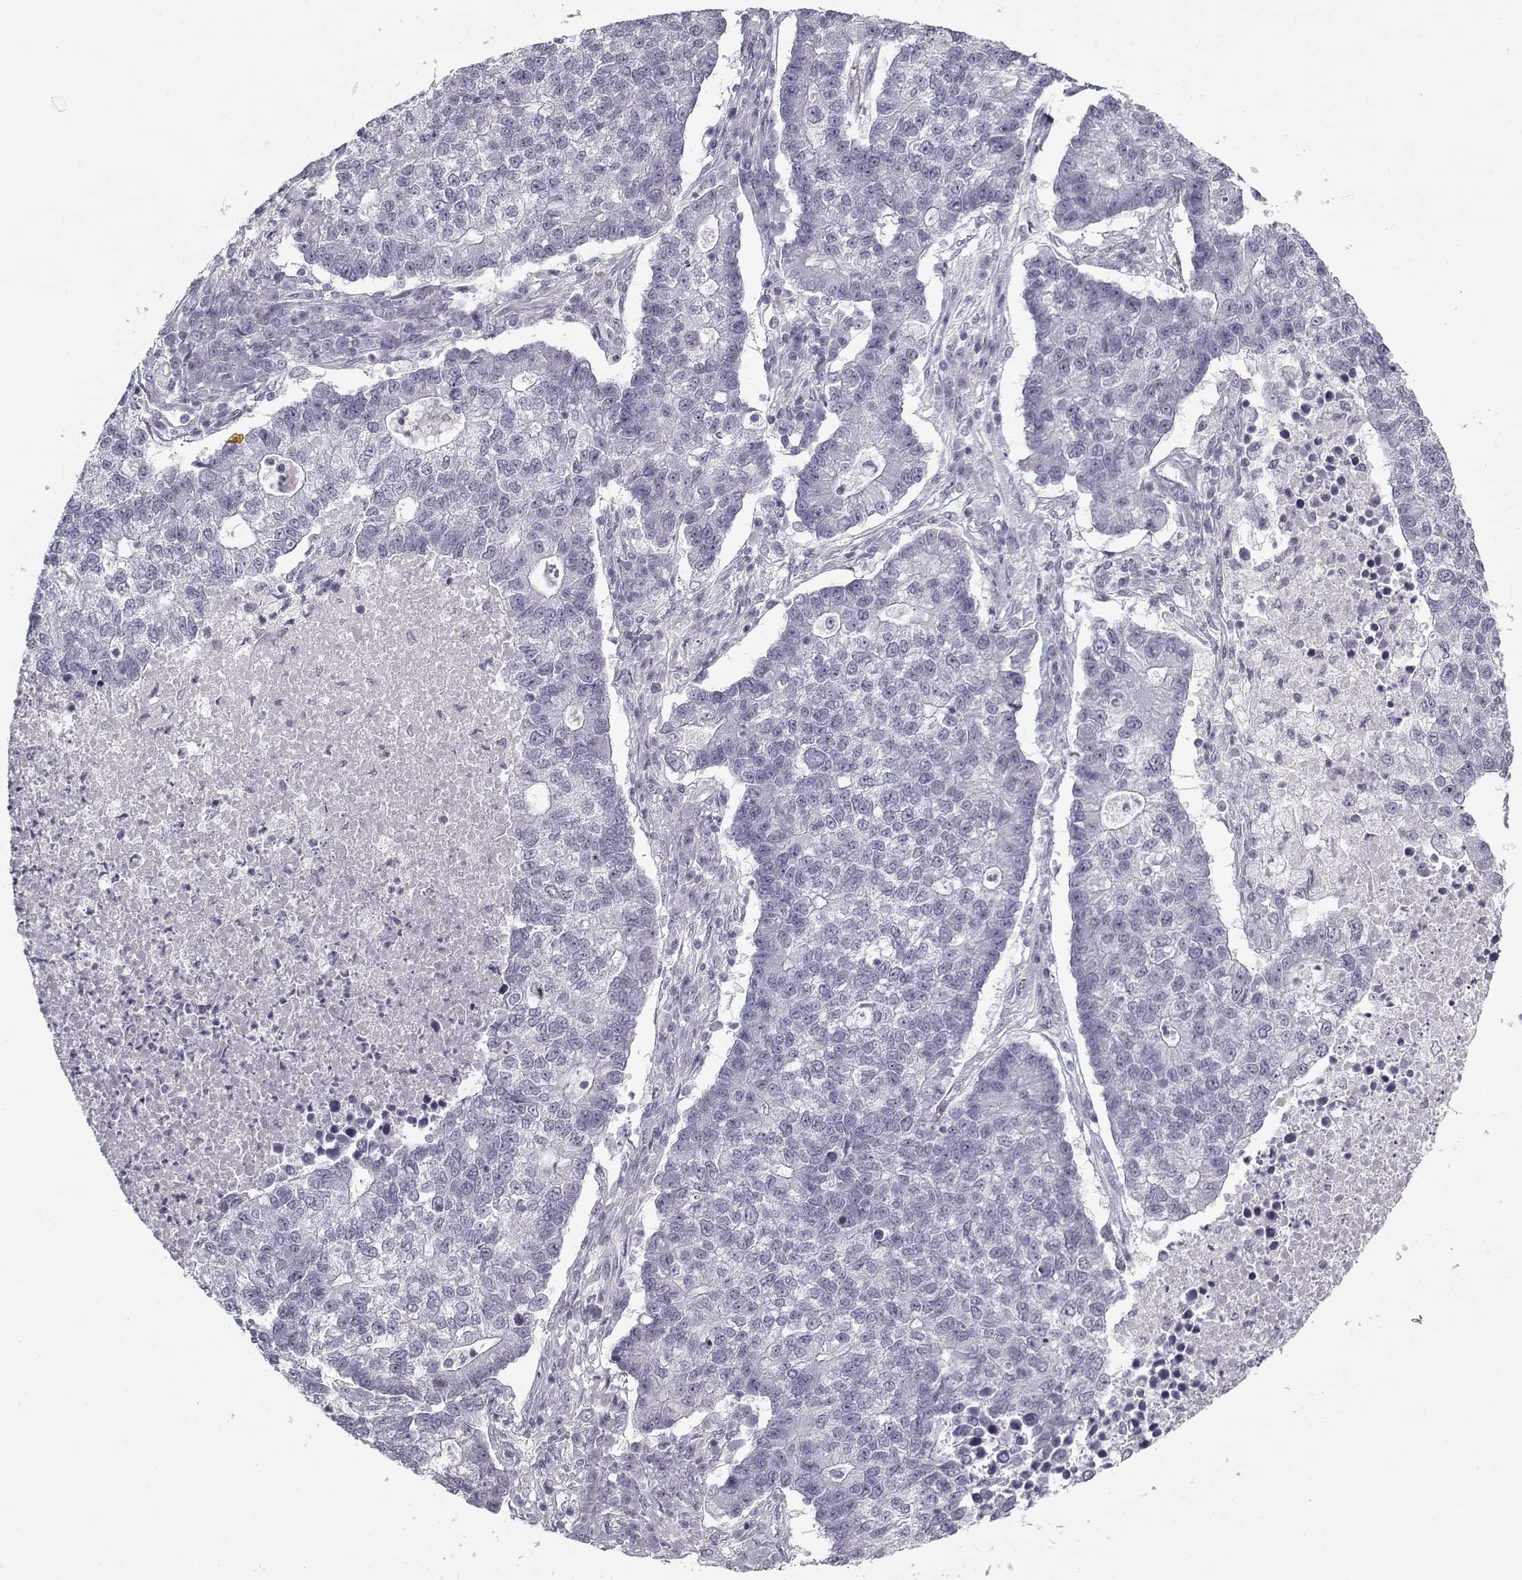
{"staining": {"intensity": "negative", "quantity": "none", "location": "none"}, "tissue": "lung cancer", "cell_type": "Tumor cells", "image_type": "cancer", "snomed": [{"axis": "morphology", "description": "Adenocarcinoma, NOS"}, {"axis": "topography", "description": "Lung"}], "caption": "DAB (3,3'-diaminobenzidine) immunohistochemical staining of human lung cancer (adenocarcinoma) shows no significant positivity in tumor cells. (DAB (3,3'-diaminobenzidine) IHC with hematoxylin counter stain).", "gene": "SNCA", "patient": {"sex": "male", "age": 57}}